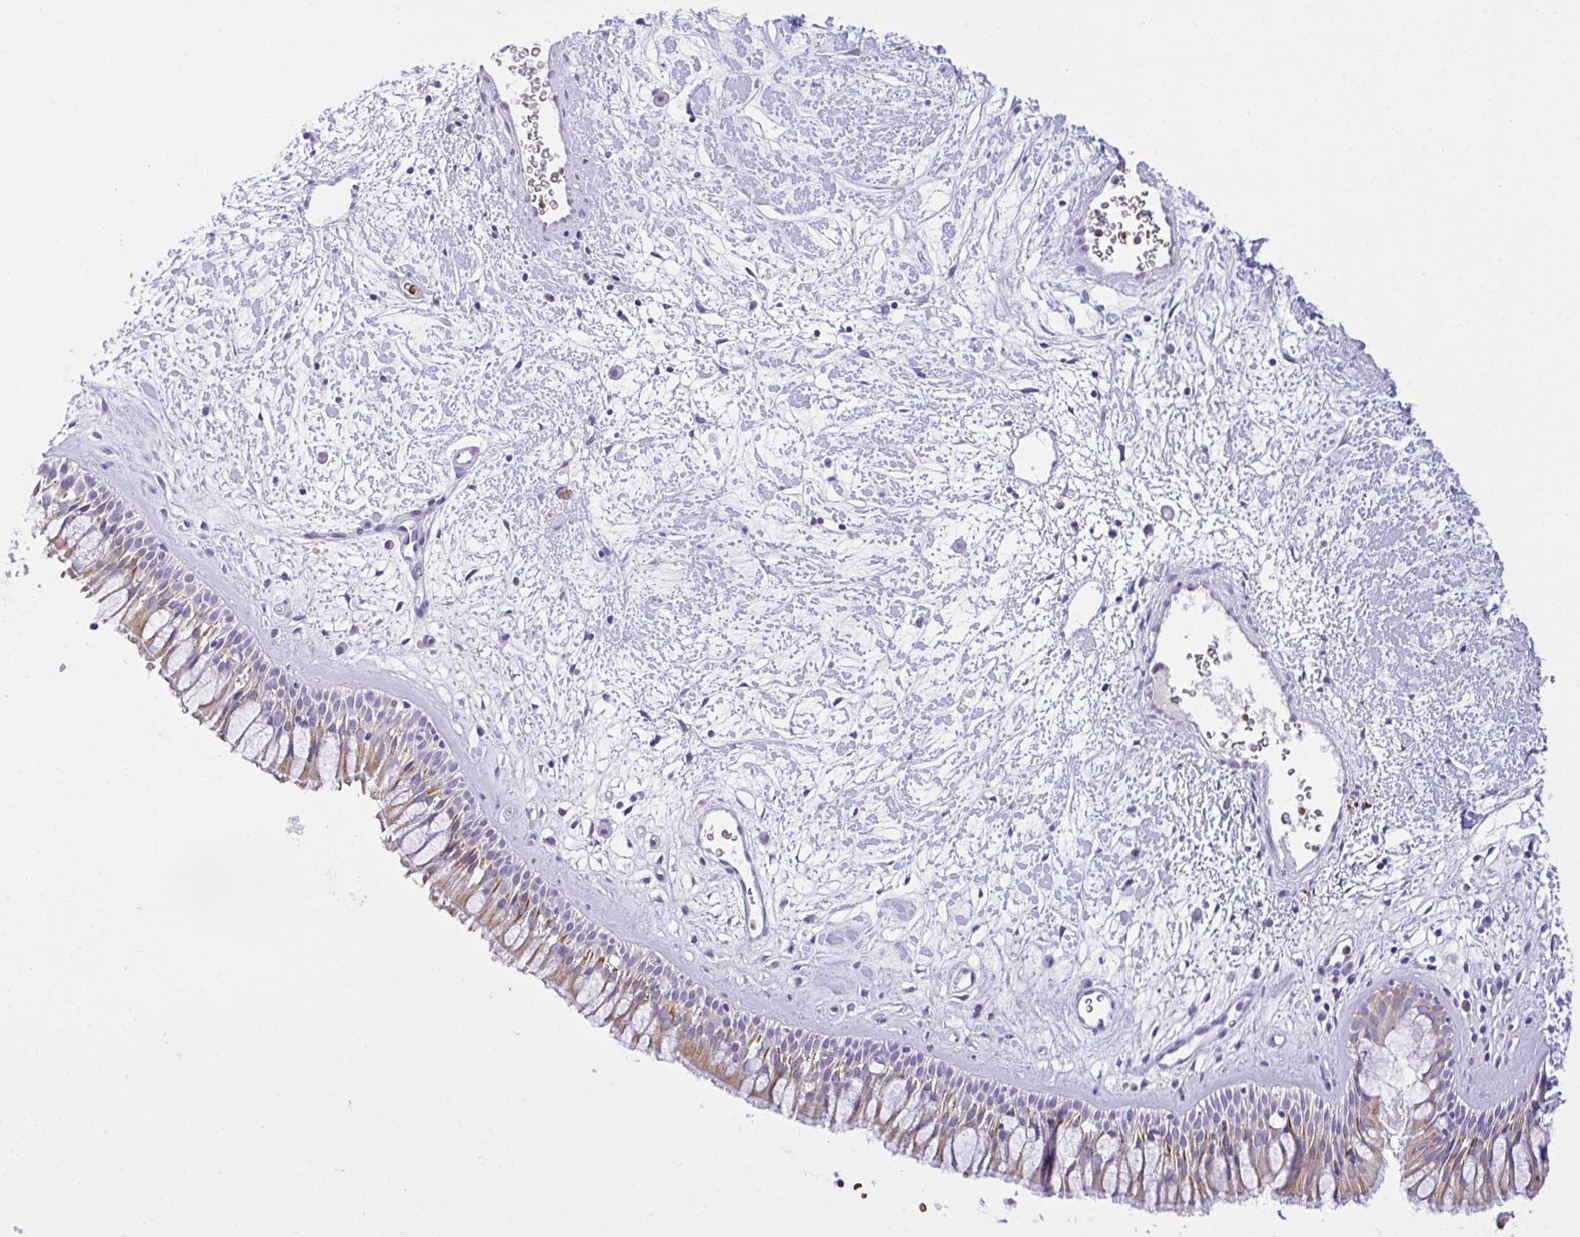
{"staining": {"intensity": "weak", "quantity": "25%-75%", "location": "cytoplasmic/membranous"}, "tissue": "nasopharynx", "cell_type": "Respiratory epithelial cells", "image_type": "normal", "snomed": [{"axis": "morphology", "description": "Normal tissue, NOS"}, {"axis": "topography", "description": "Nasopharynx"}], "caption": "Brown immunohistochemical staining in benign nasopharynx exhibits weak cytoplasmic/membranous expression in about 25%-75% of respiratory epithelial cells.", "gene": "ZNF221", "patient": {"sex": "male", "age": 65}}